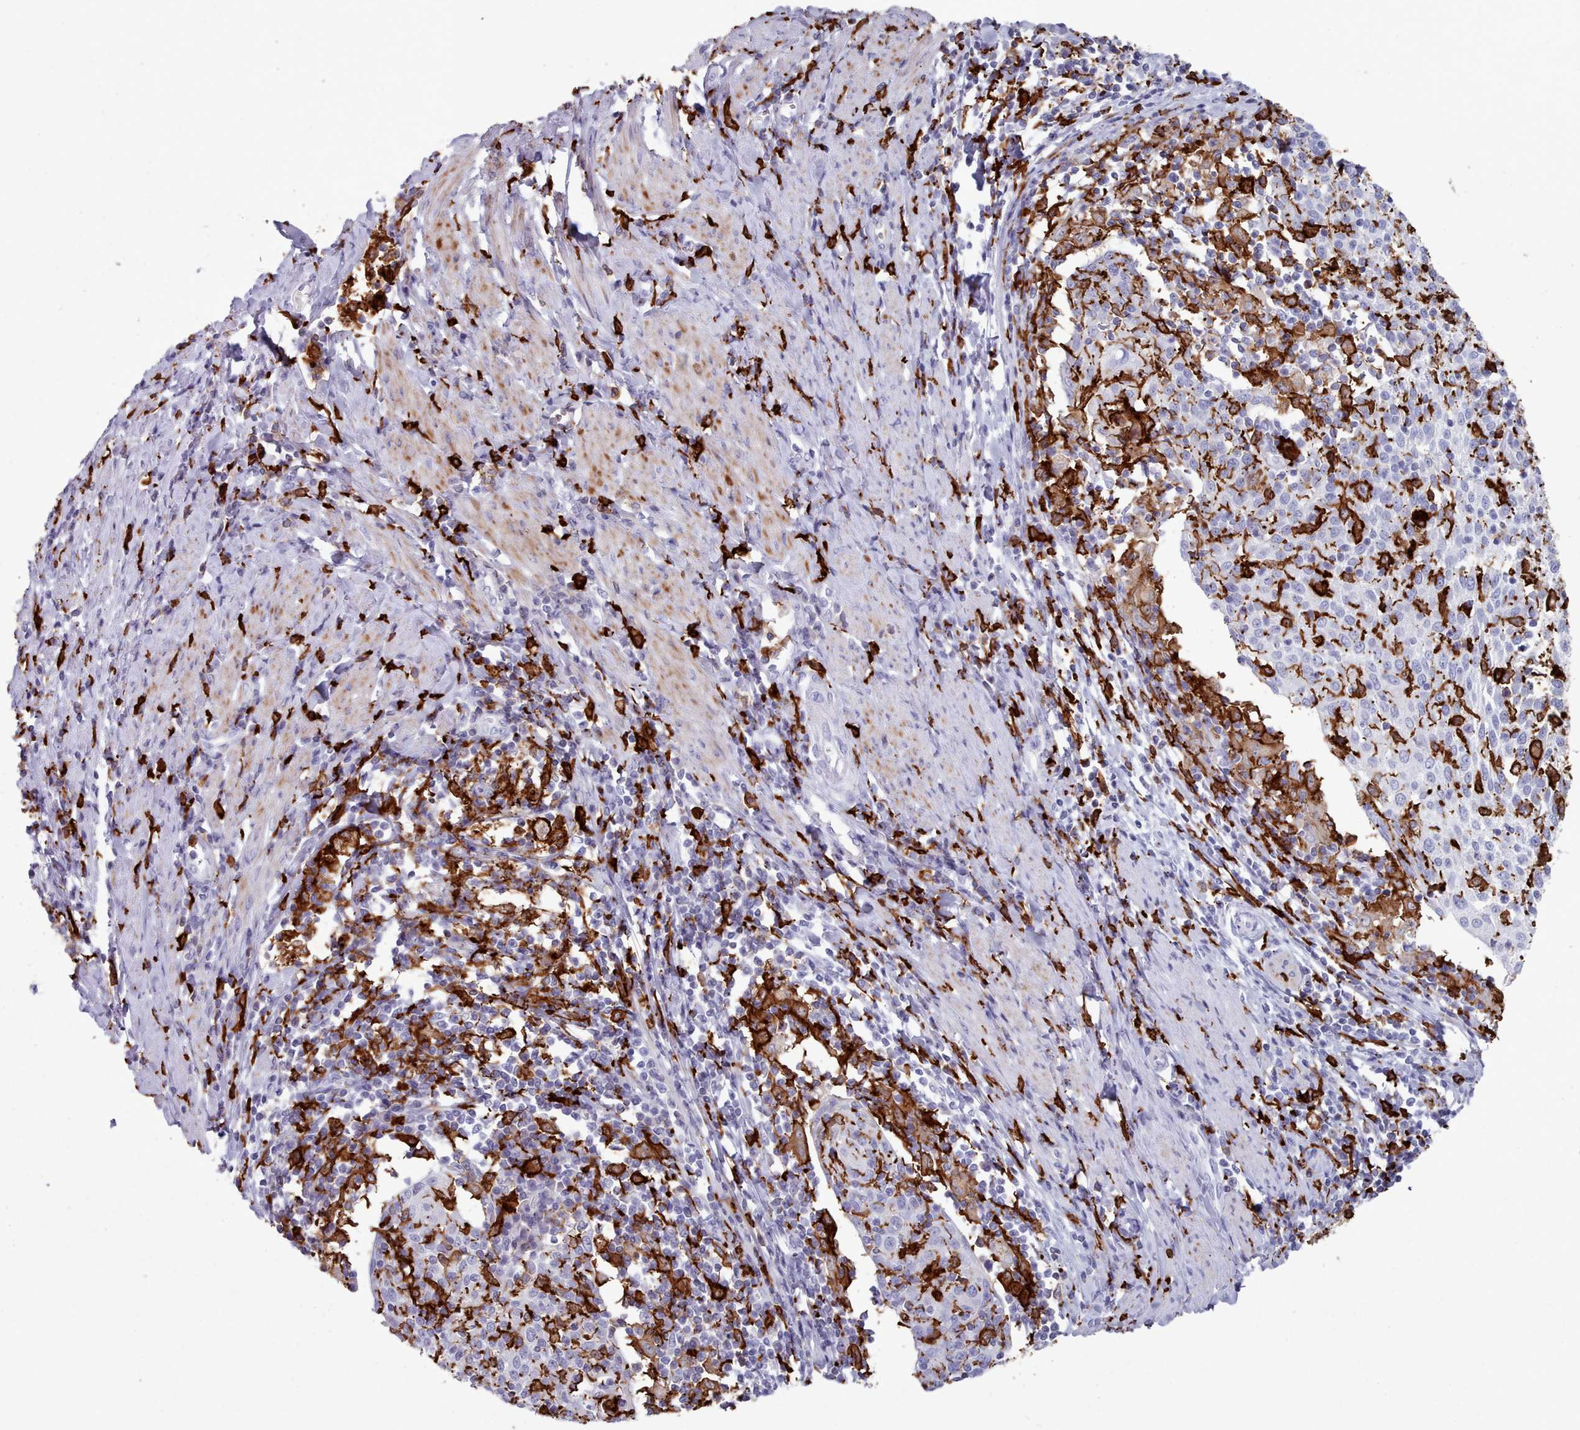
{"staining": {"intensity": "strong", "quantity": "<25%", "location": "cytoplasmic/membranous"}, "tissue": "cervical cancer", "cell_type": "Tumor cells", "image_type": "cancer", "snomed": [{"axis": "morphology", "description": "Squamous cell carcinoma, NOS"}, {"axis": "topography", "description": "Cervix"}], "caption": "Cervical cancer stained for a protein reveals strong cytoplasmic/membranous positivity in tumor cells. The staining was performed using DAB (3,3'-diaminobenzidine) to visualize the protein expression in brown, while the nuclei were stained in blue with hematoxylin (Magnification: 20x).", "gene": "AIF1", "patient": {"sex": "female", "age": 52}}